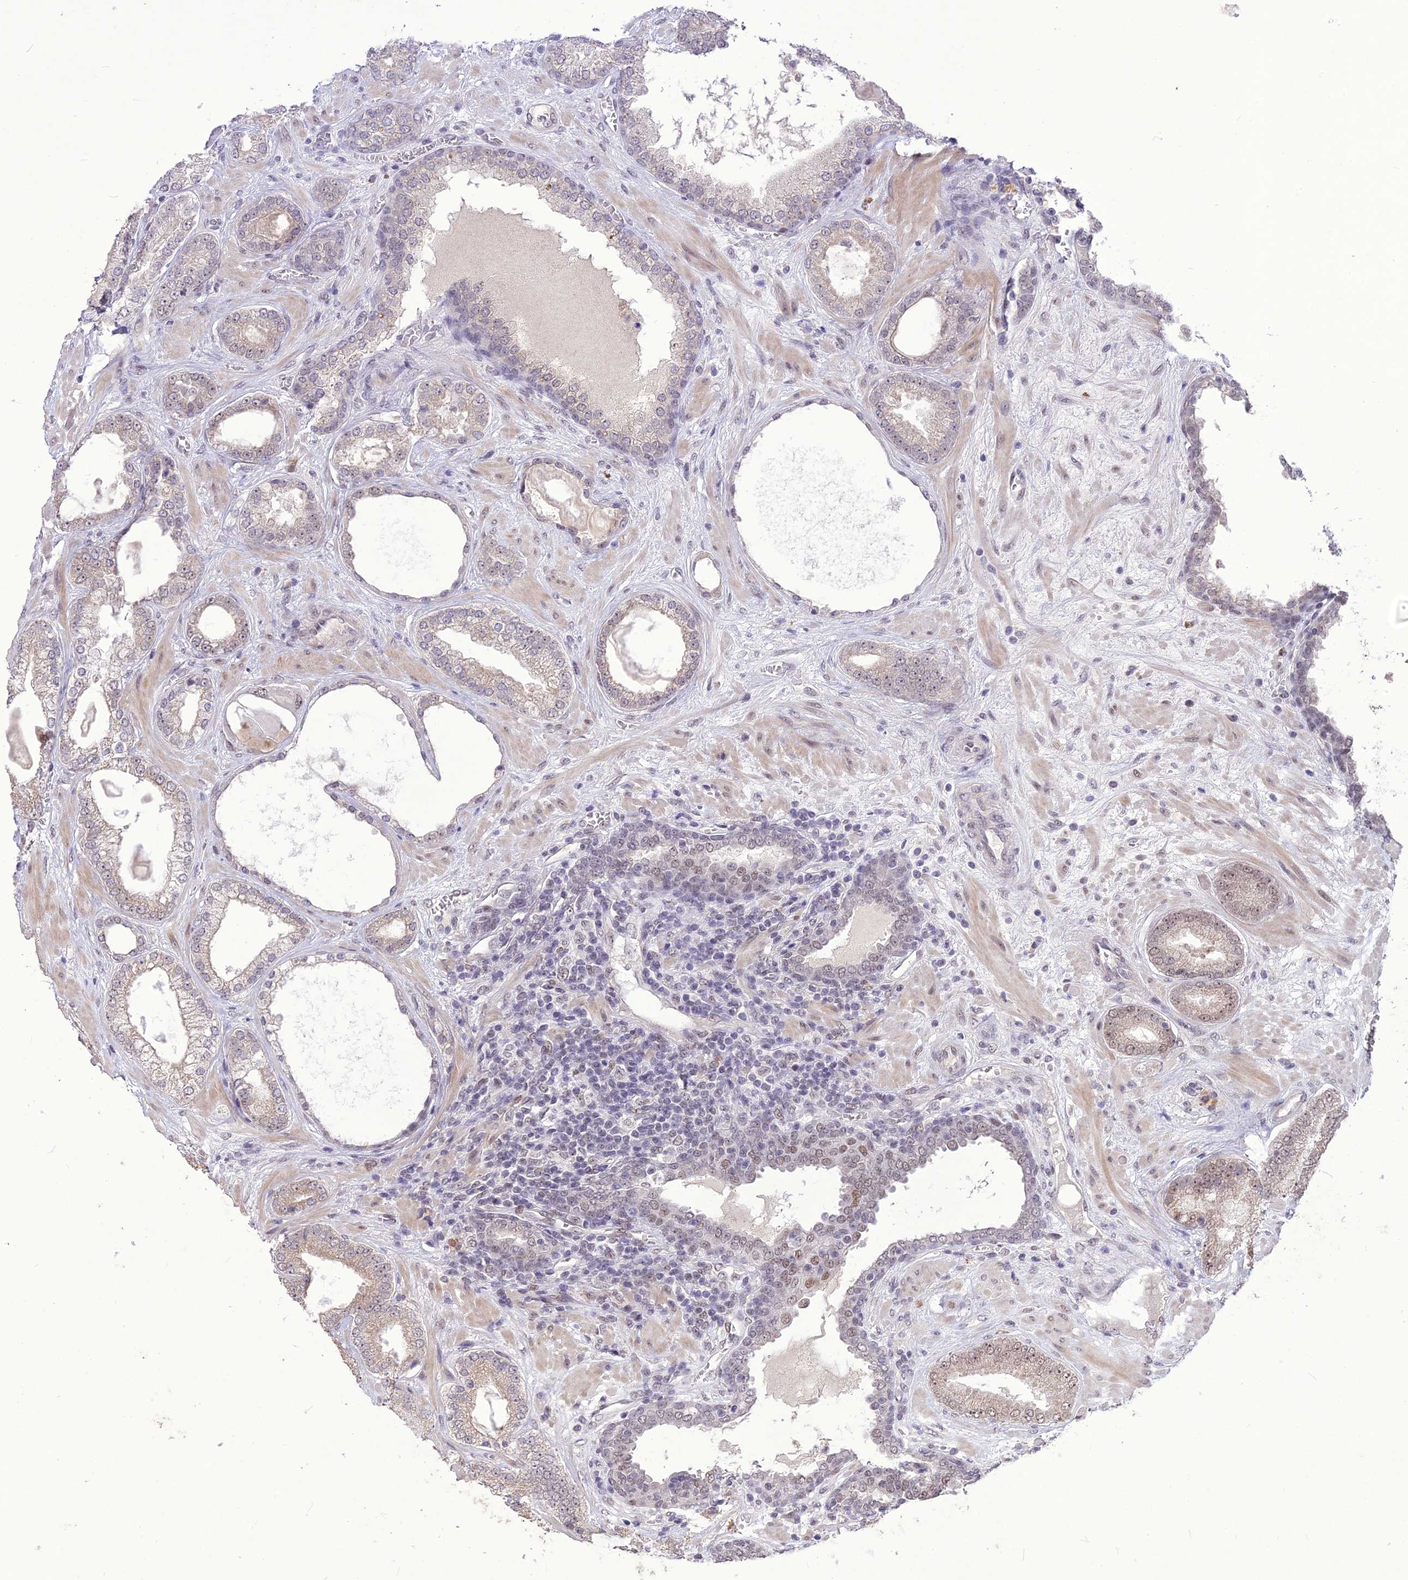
{"staining": {"intensity": "weak", "quantity": "25%-75%", "location": "nuclear"}, "tissue": "prostate cancer", "cell_type": "Tumor cells", "image_type": "cancer", "snomed": [{"axis": "morphology", "description": "Adenocarcinoma, Low grade"}, {"axis": "topography", "description": "Prostate"}], "caption": "Protein expression by IHC displays weak nuclear expression in approximately 25%-75% of tumor cells in prostate cancer (low-grade adenocarcinoma). Using DAB (brown) and hematoxylin (blue) stains, captured at high magnification using brightfield microscopy.", "gene": "DIS3", "patient": {"sex": "male", "age": 57}}